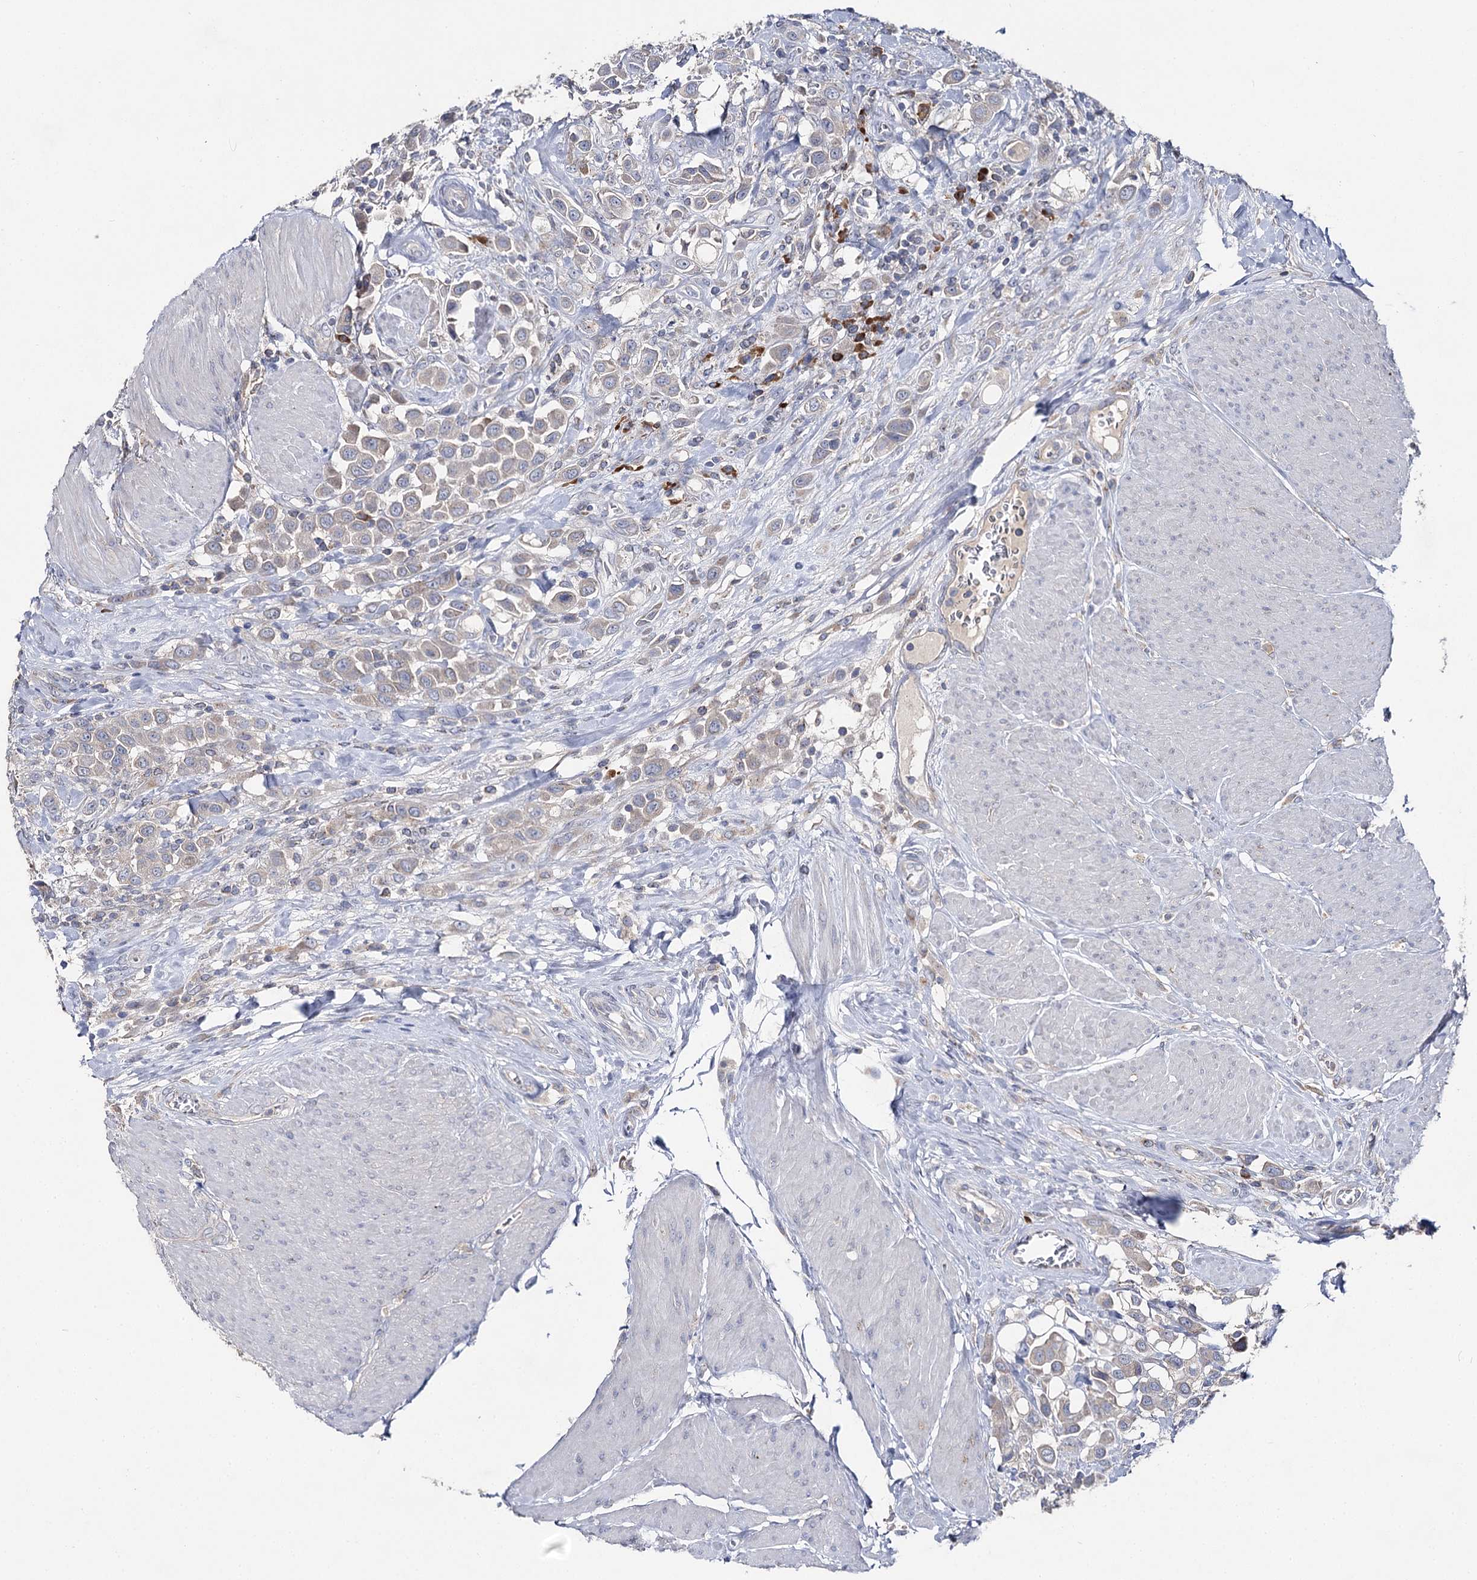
{"staining": {"intensity": "negative", "quantity": "none", "location": "none"}, "tissue": "urothelial cancer", "cell_type": "Tumor cells", "image_type": "cancer", "snomed": [{"axis": "morphology", "description": "Urothelial carcinoma, High grade"}, {"axis": "topography", "description": "Urinary bladder"}], "caption": "Tumor cells show no significant expression in urothelial cancer.", "gene": "IL1RAP", "patient": {"sex": "male", "age": 50}}